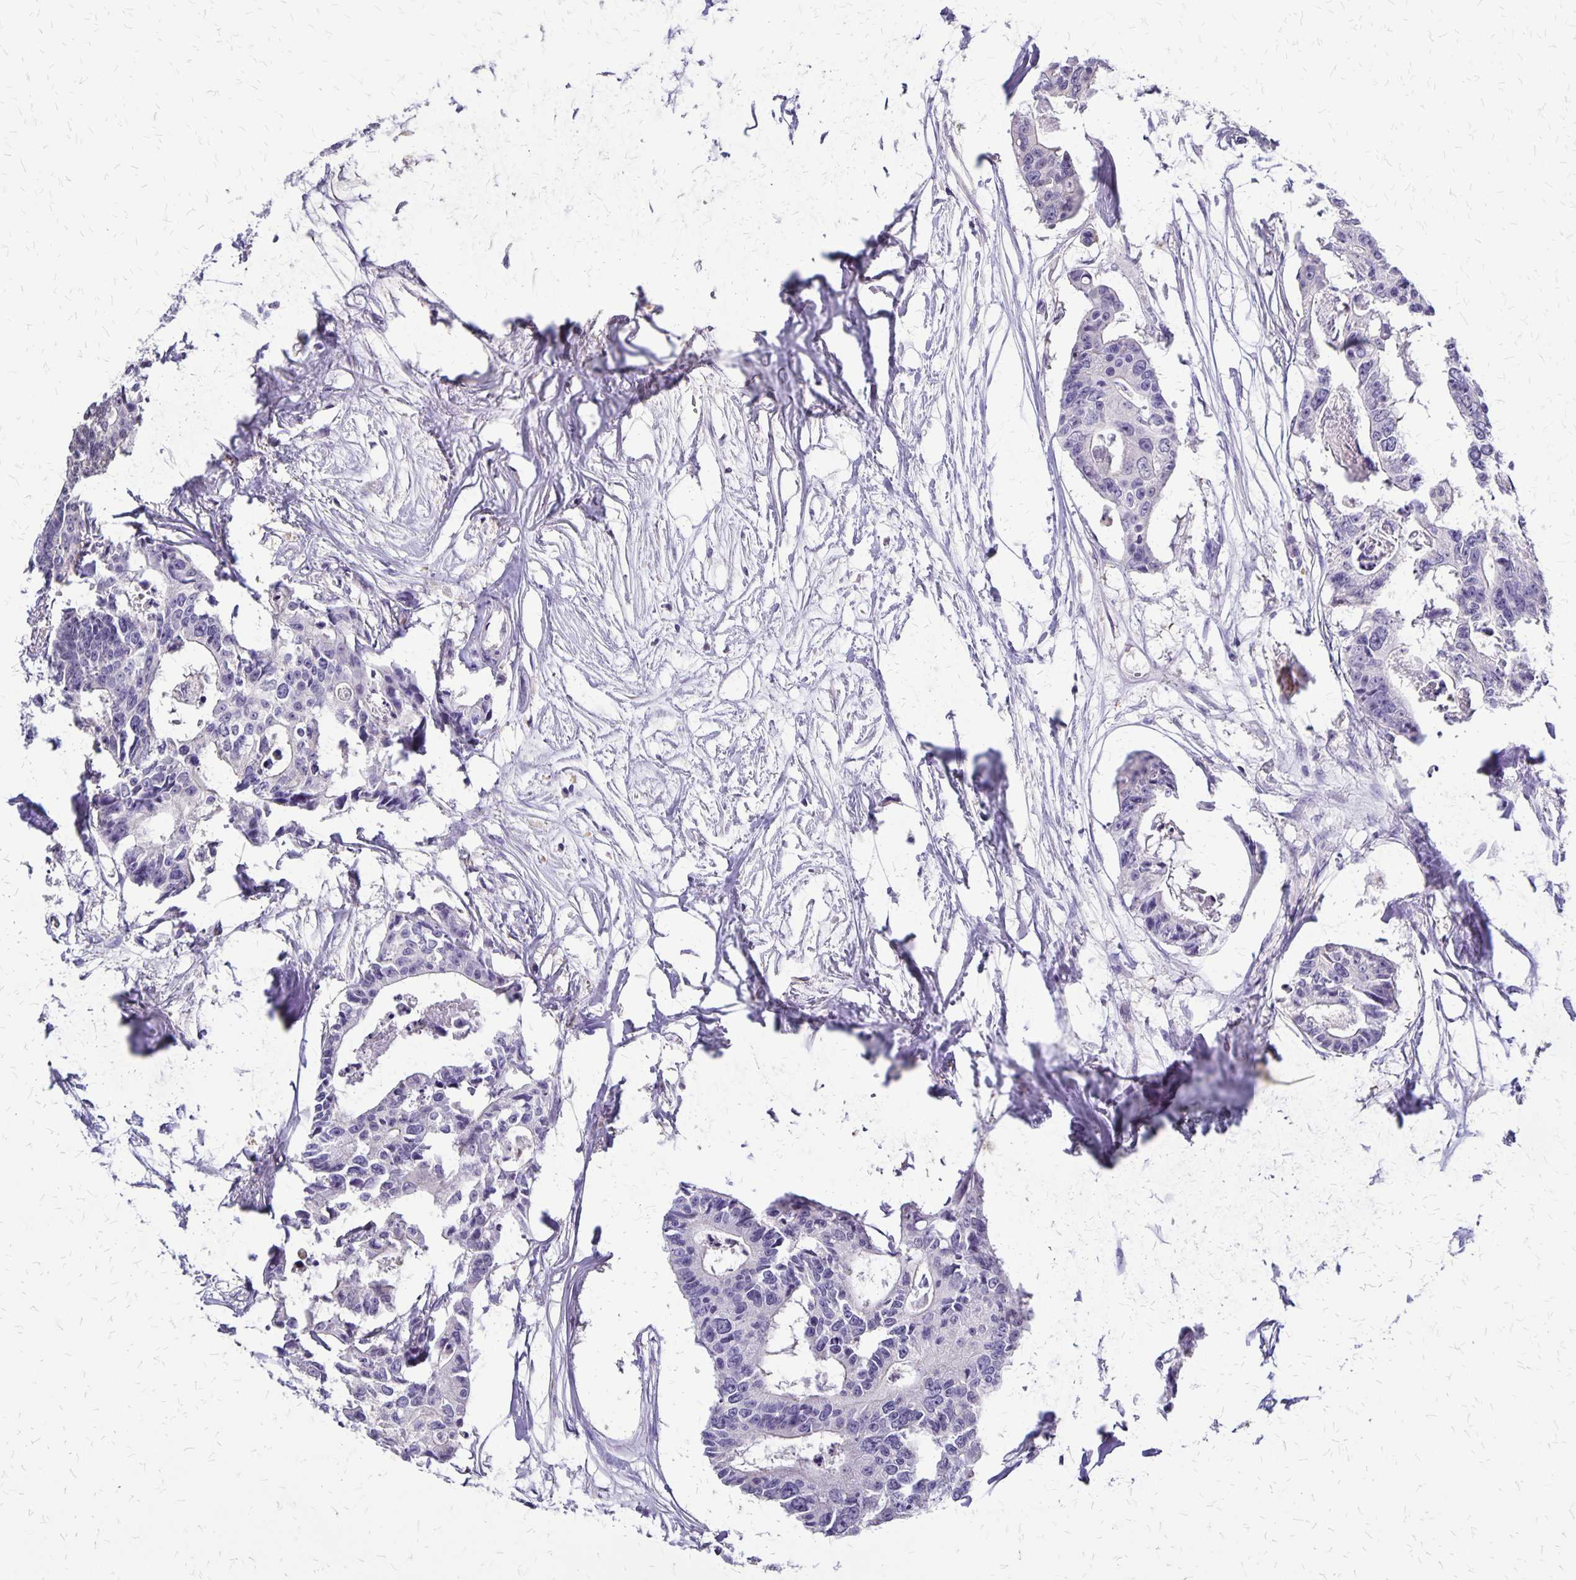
{"staining": {"intensity": "negative", "quantity": "none", "location": "none"}, "tissue": "colorectal cancer", "cell_type": "Tumor cells", "image_type": "cancer", "snomed": [{"axis": "morphology", "description": "Adenocarcinoma, NOS"}, {"axis": "topography", "description": "Rectum"}], "caption": "Colorectal adenocarcinoma was stained to show a protein in brown. There is no significant expression in tumor cells.", "gene": "SI", "patient": {"sex": "male", "age": 57}}